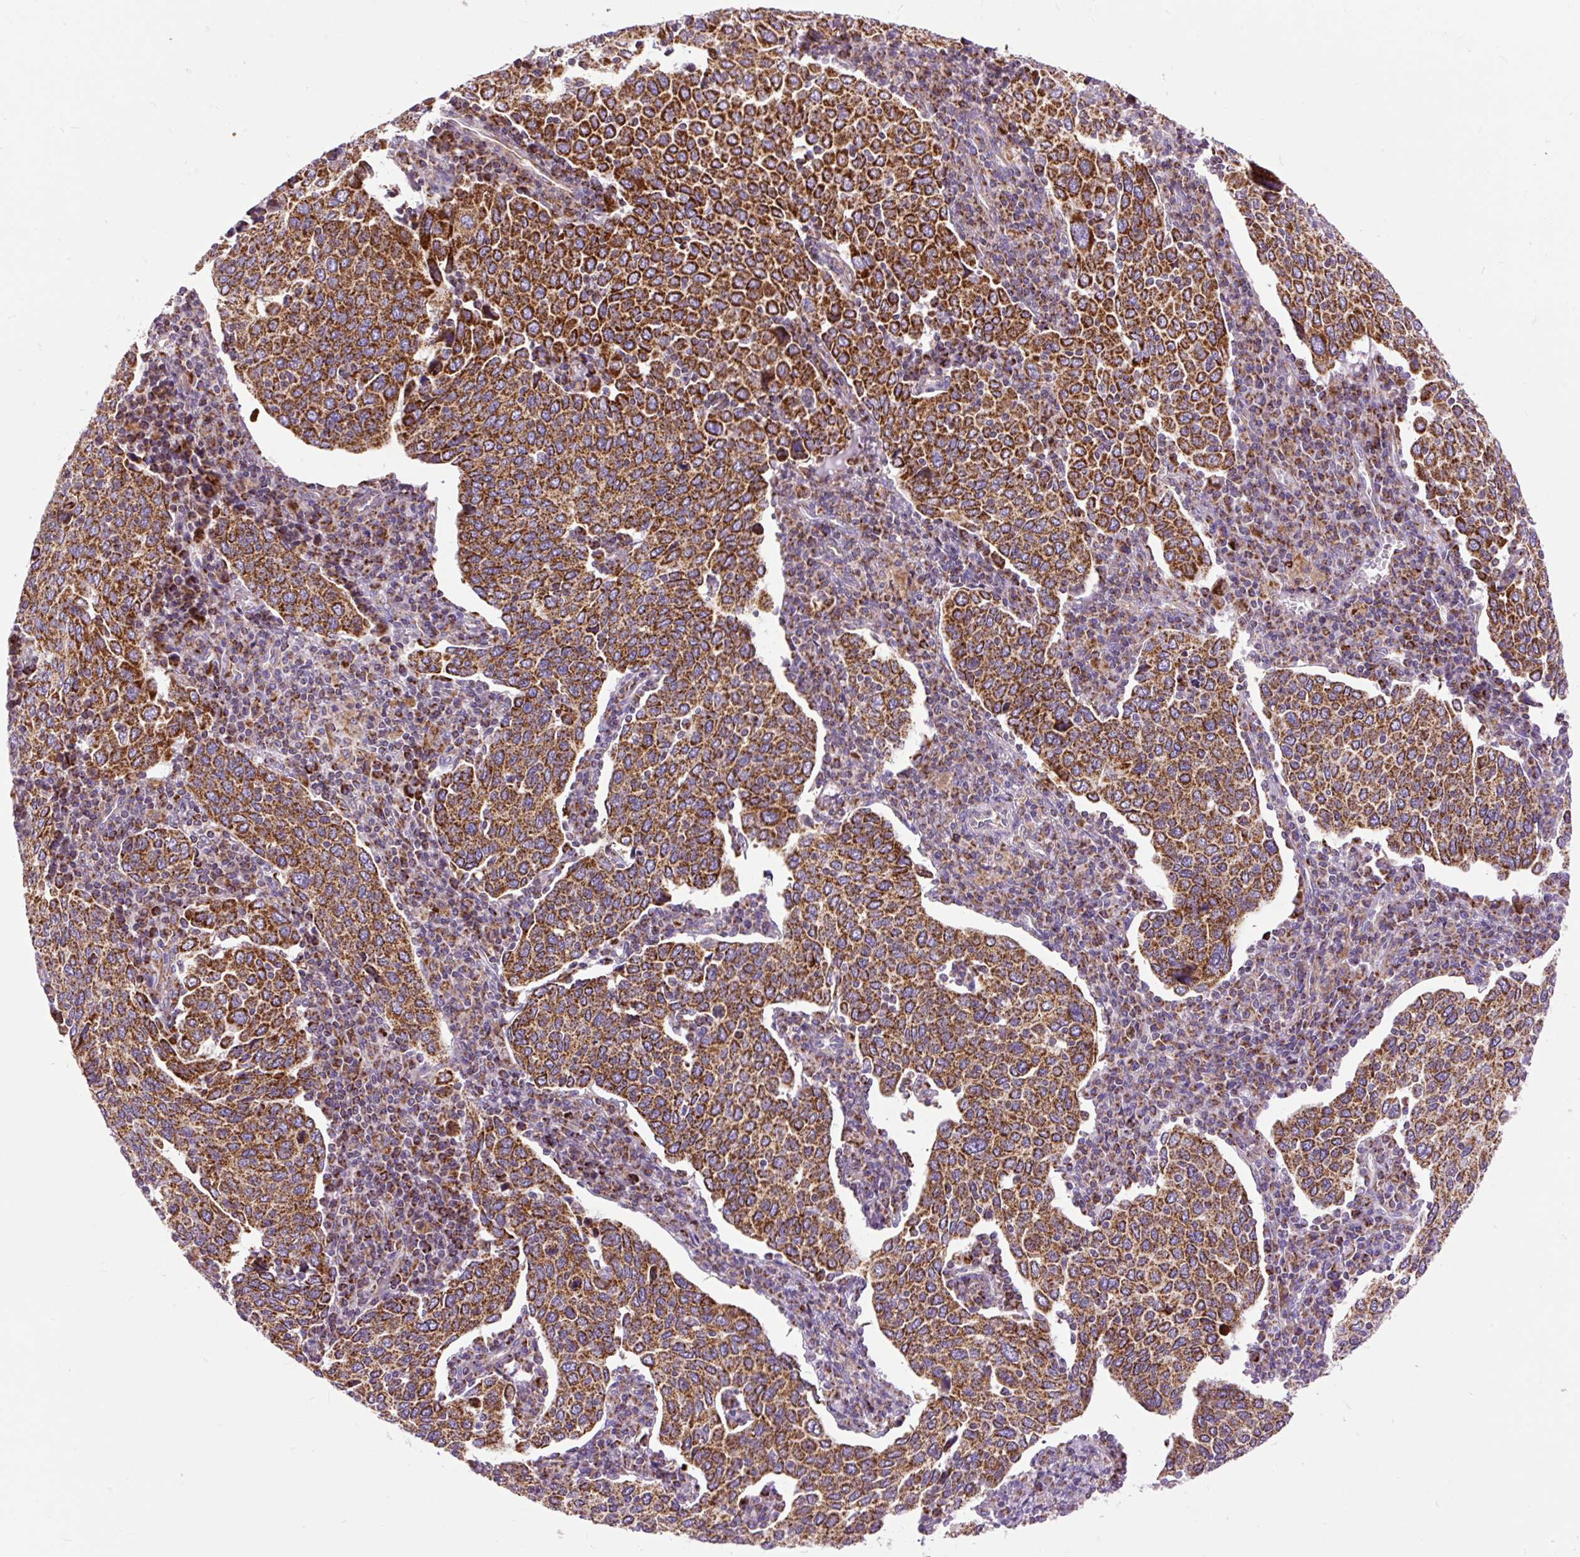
{"staining": {"intensity": "strong", "quantity": ">75%", "location": "cytoplasmic/membranous"}, "tissue": "cervical cancer", "cell_type": "Tumor cells", "image_type": "cancer", "snomed": [{"axis": "morphology", "description": "Squamous cell carcinoma, NOS"}, {"axis": "topography", "description": "Cervix"}], "caption": "A photomicrograph of human cervical cancer (squamous cell carcinoma) stained for a protein reveals strong cytoplasmic/membranous brown staining in tumor cells.", "gene": "TOMM40", "patient": {"sex": "female", "age": 40}}